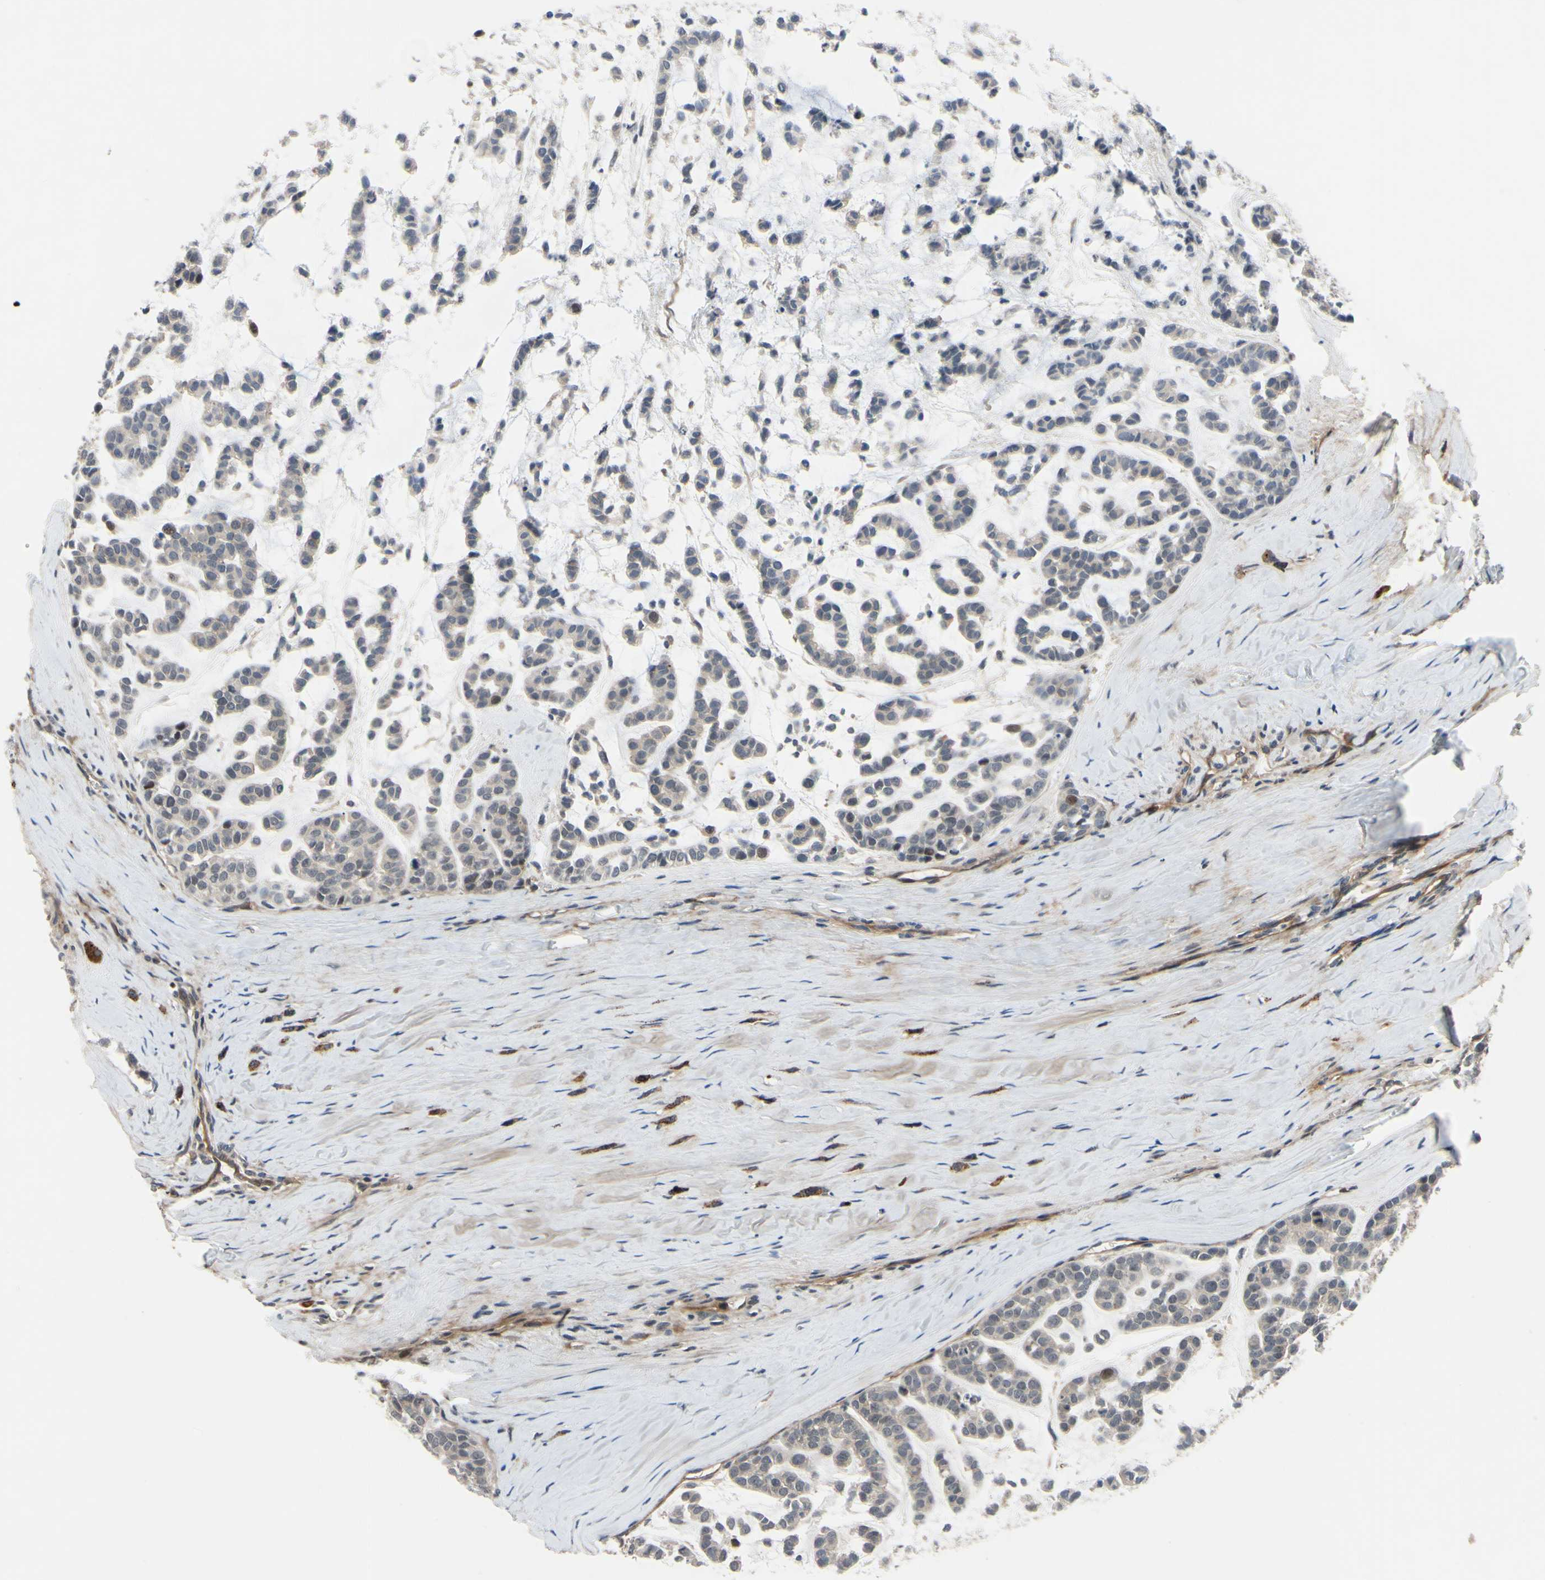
{"staining": {"intensity": "weak", "quantity": ">75%", "location": "cytoplasmic/membranous"}, "tissue": "head and neck cancer", "cell_type": "Tumor cells", "image_type": "cancer", "snomed": [{"axis": "morphology", "description": "Adenocarcinoma, NOS"}, {"axis": "morphology", "description": "Adenoma, NOS"}, {"axis": "topography", "description": "Head-Neck"}], "caption": "This histopathology image shows immunohistochemistry staining of human head and neck adenocarcinoma, with low weak cytoplasmic/membranous staining in approximately >75% of tumor cells.", "gene": "COMMD9", "patient": {"sex": "female", "age": 55}}